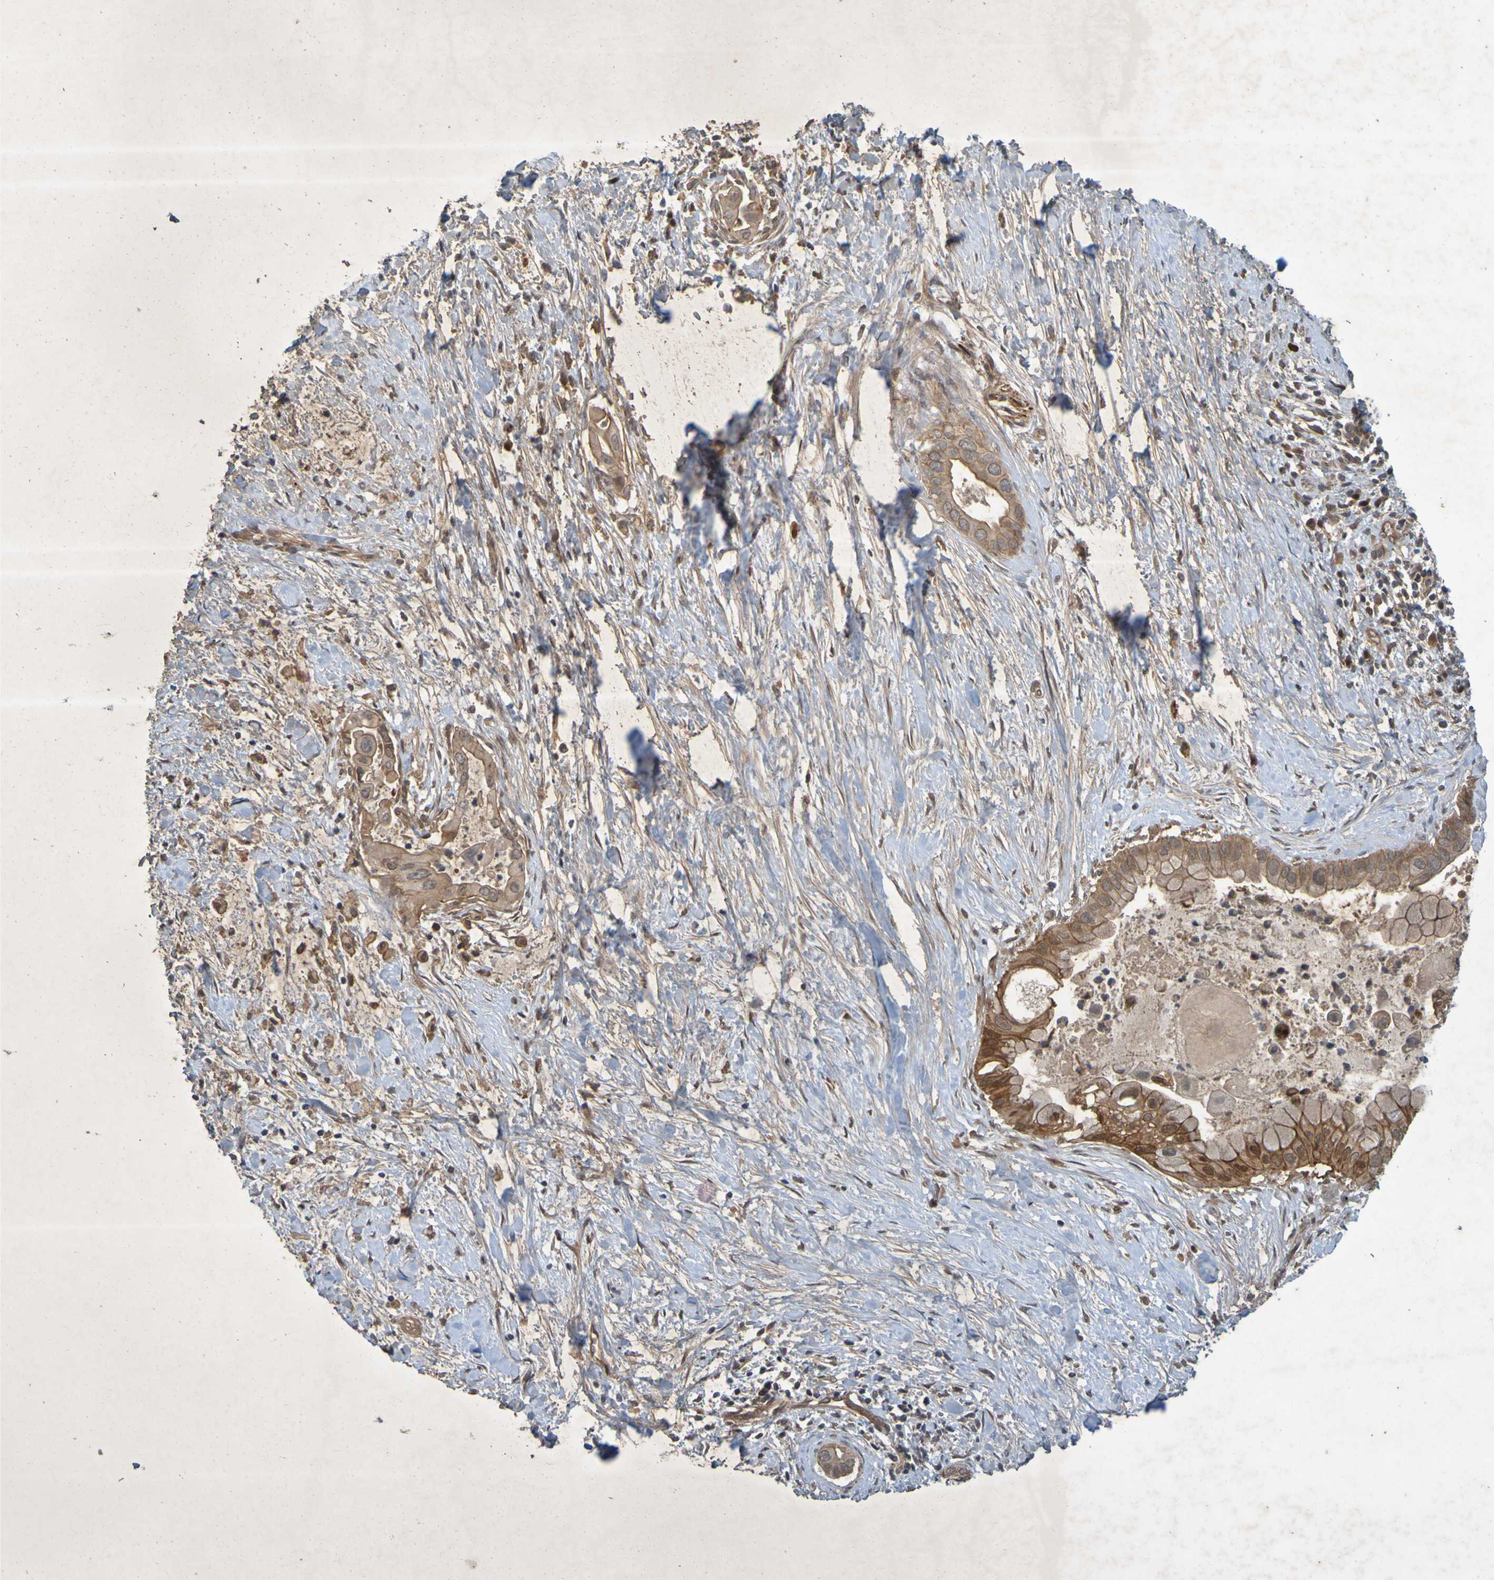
{"staining": {"intensity": "moderate", "quantity": ">75%", "location": "cytoplasmic/membranous,nuclear"}, "tissue": "pancreatic cancer", "cell_type": "Tumor cells", "image_type": "cancer", "snomed": [{"axis": "morphology", "description": "Adenocarcinoma, NOS"}, {"axis": "topography", "description": "Pancreas"}], "caption": "Immunohistochemistry of adenocarcinoma (pancreatic) exhibits medium levels of moderate cytoplasmic/membranous and nuclear expression in about >75% of tumor cells. (brown staining indicates protein expression, while blue staining denotes nuclei).", "gene": "ARHGEF11", "patient": {"sex": "male", "age": 55}}